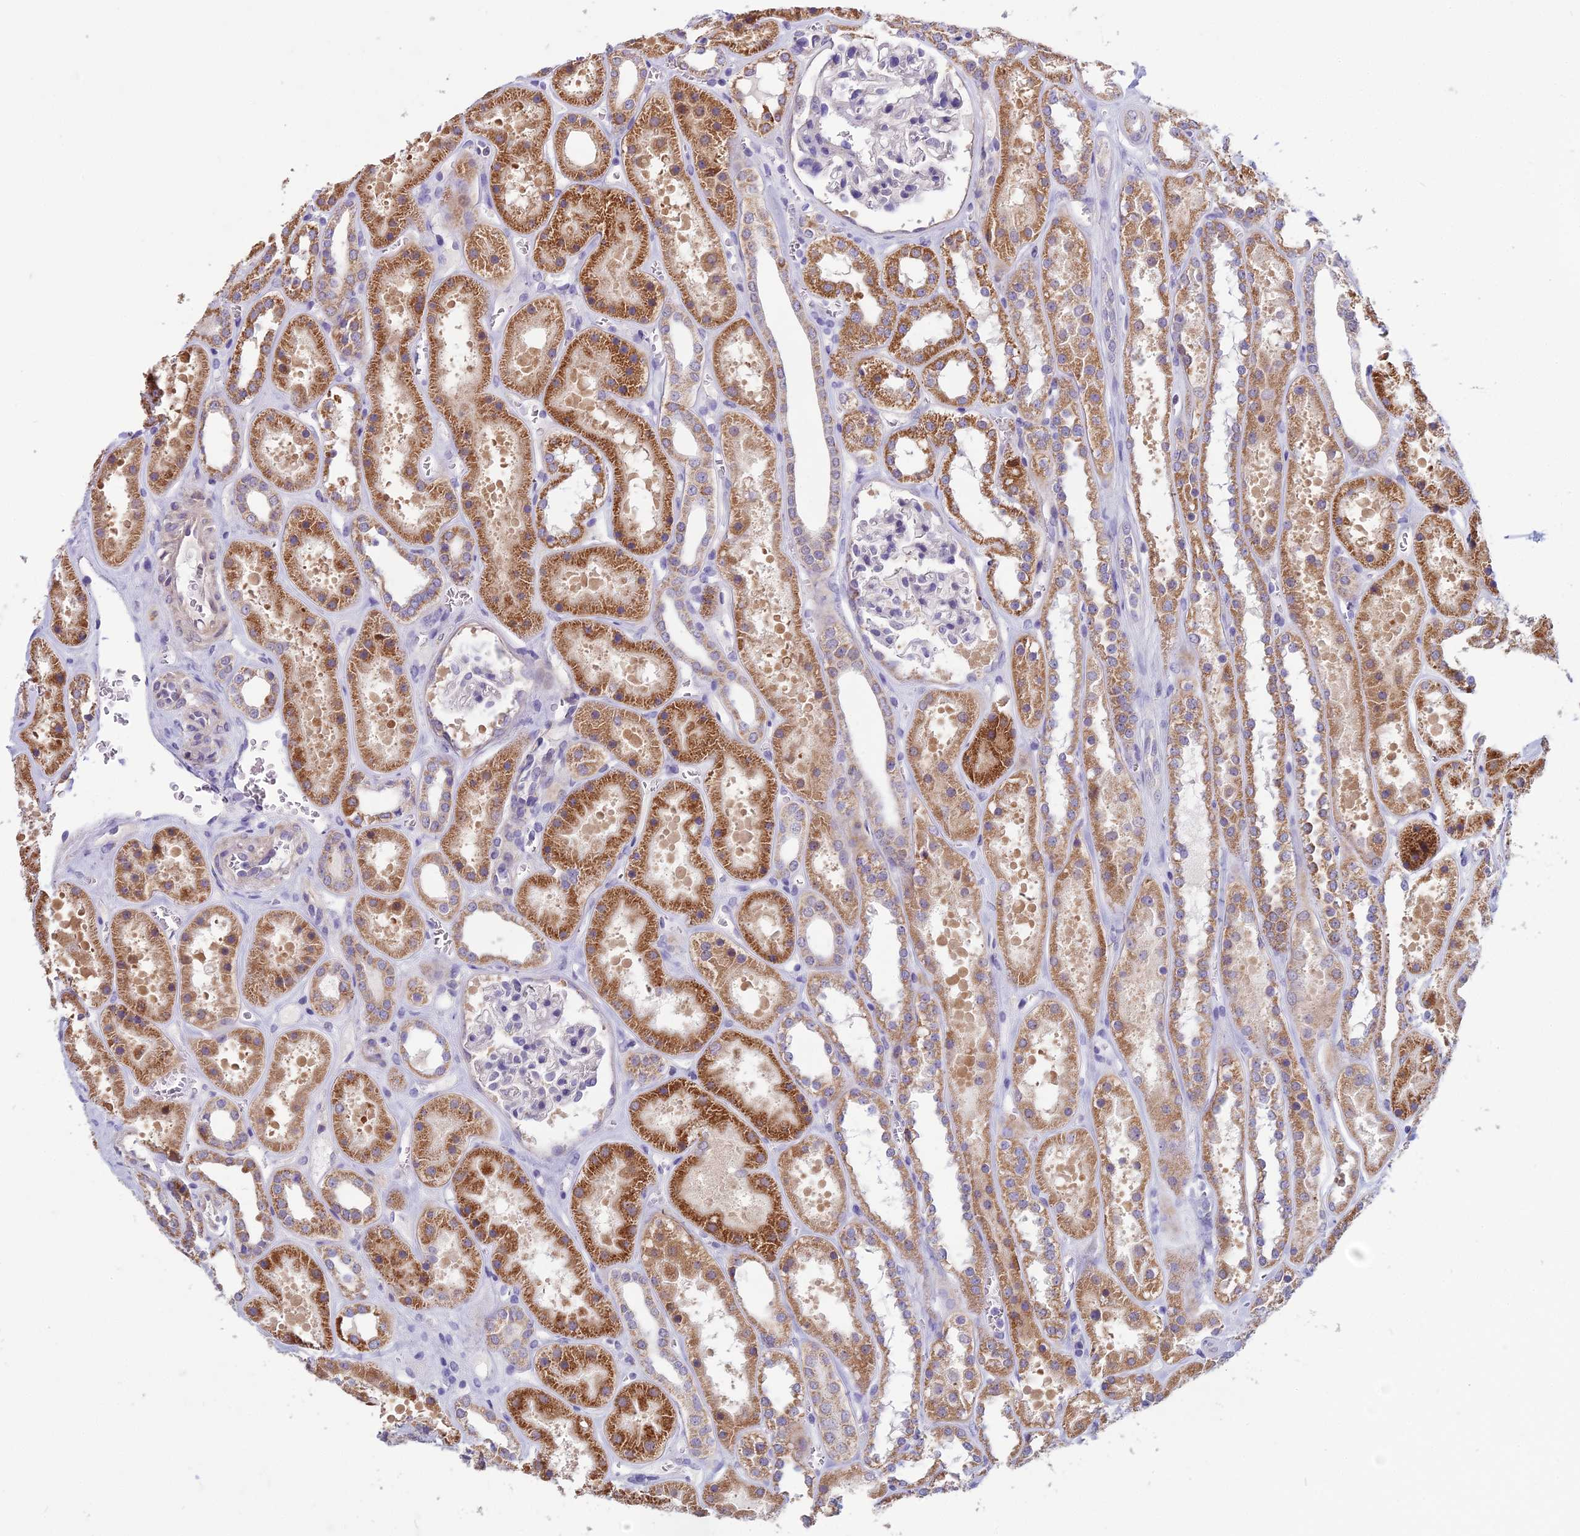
{"staining": {"intensity": "negative", "quantity": "none", "location": "none"}, "tissue": "kidney", "cell_type": "Cells in glomeruli", "image_type": "normal", "snomed": [{"axis": "morphology", "description": "Normal tissue, NOS"}, {"axis": "topography", "description": "Kidney"}], "caption": "This is an IHC micrograph of normal human kidney. There is no staining in cells in glomeruli.", "gene": "DUS2", "patient": {"sex": "female", "age": 41}}